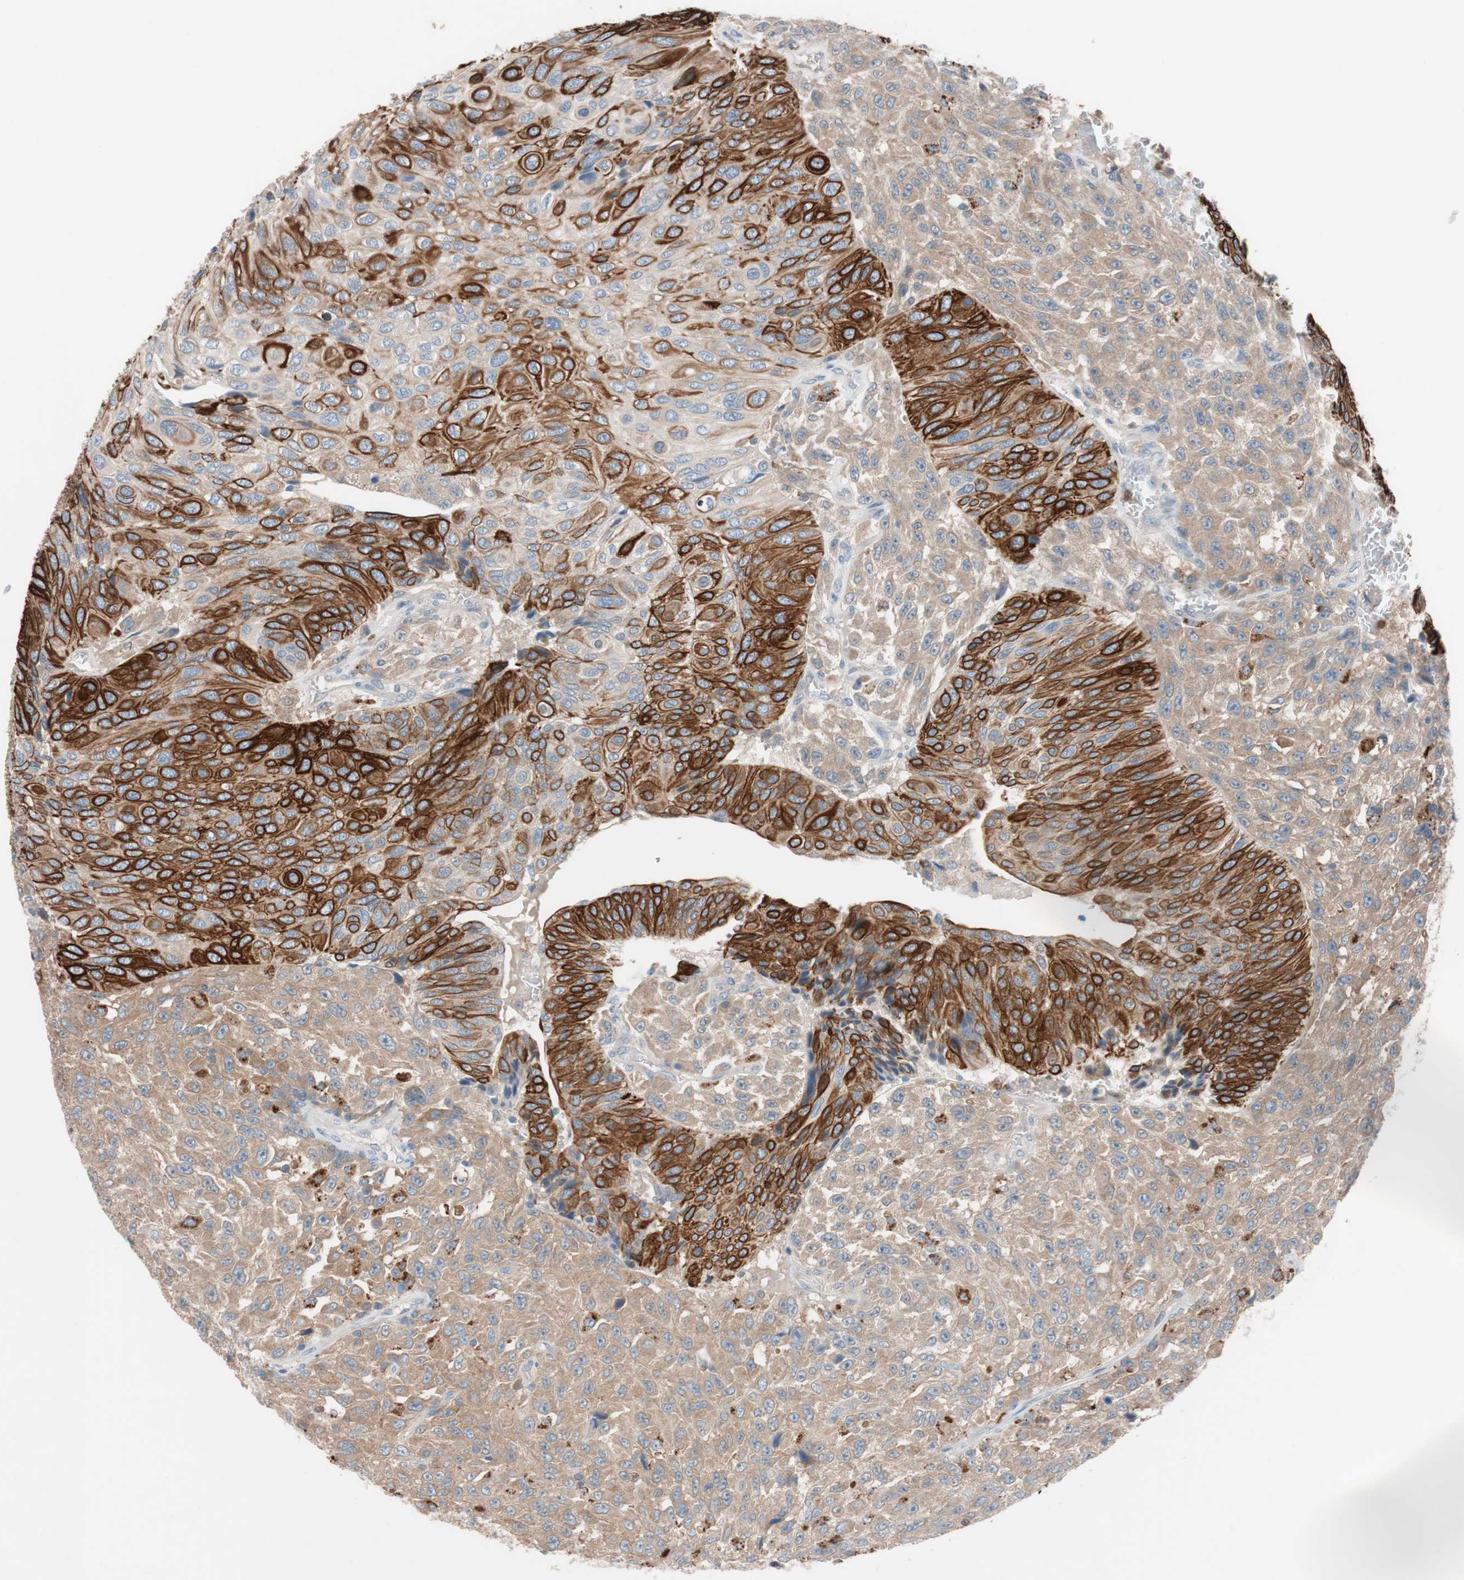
{"staining": {"intensity": "strong", "quantity": "25%-75%", "location": "cytoplasmic/membranous"}, "tissue": "urothelial cancer", "cell_type": "Tumor cells", "image_type": "cancer", "snomed": [{"axis": "morphology", "description": "Urothelial carcinoma, High grade"}, {"axis": "topography", "description": "Urinary bladder"}], "caption": "High-power microscopy captured an immunohistochemistry photomicrograph of high-grade urothelial carcinoma, revealing strong cytoplasmic/membranous positivity in about 25%-75% of tumor cells. (DAB IHC with brightfield microscopy, high magnification).", "gene": "CLEC4D", "patient": {"sex": "male", "age": 66}}